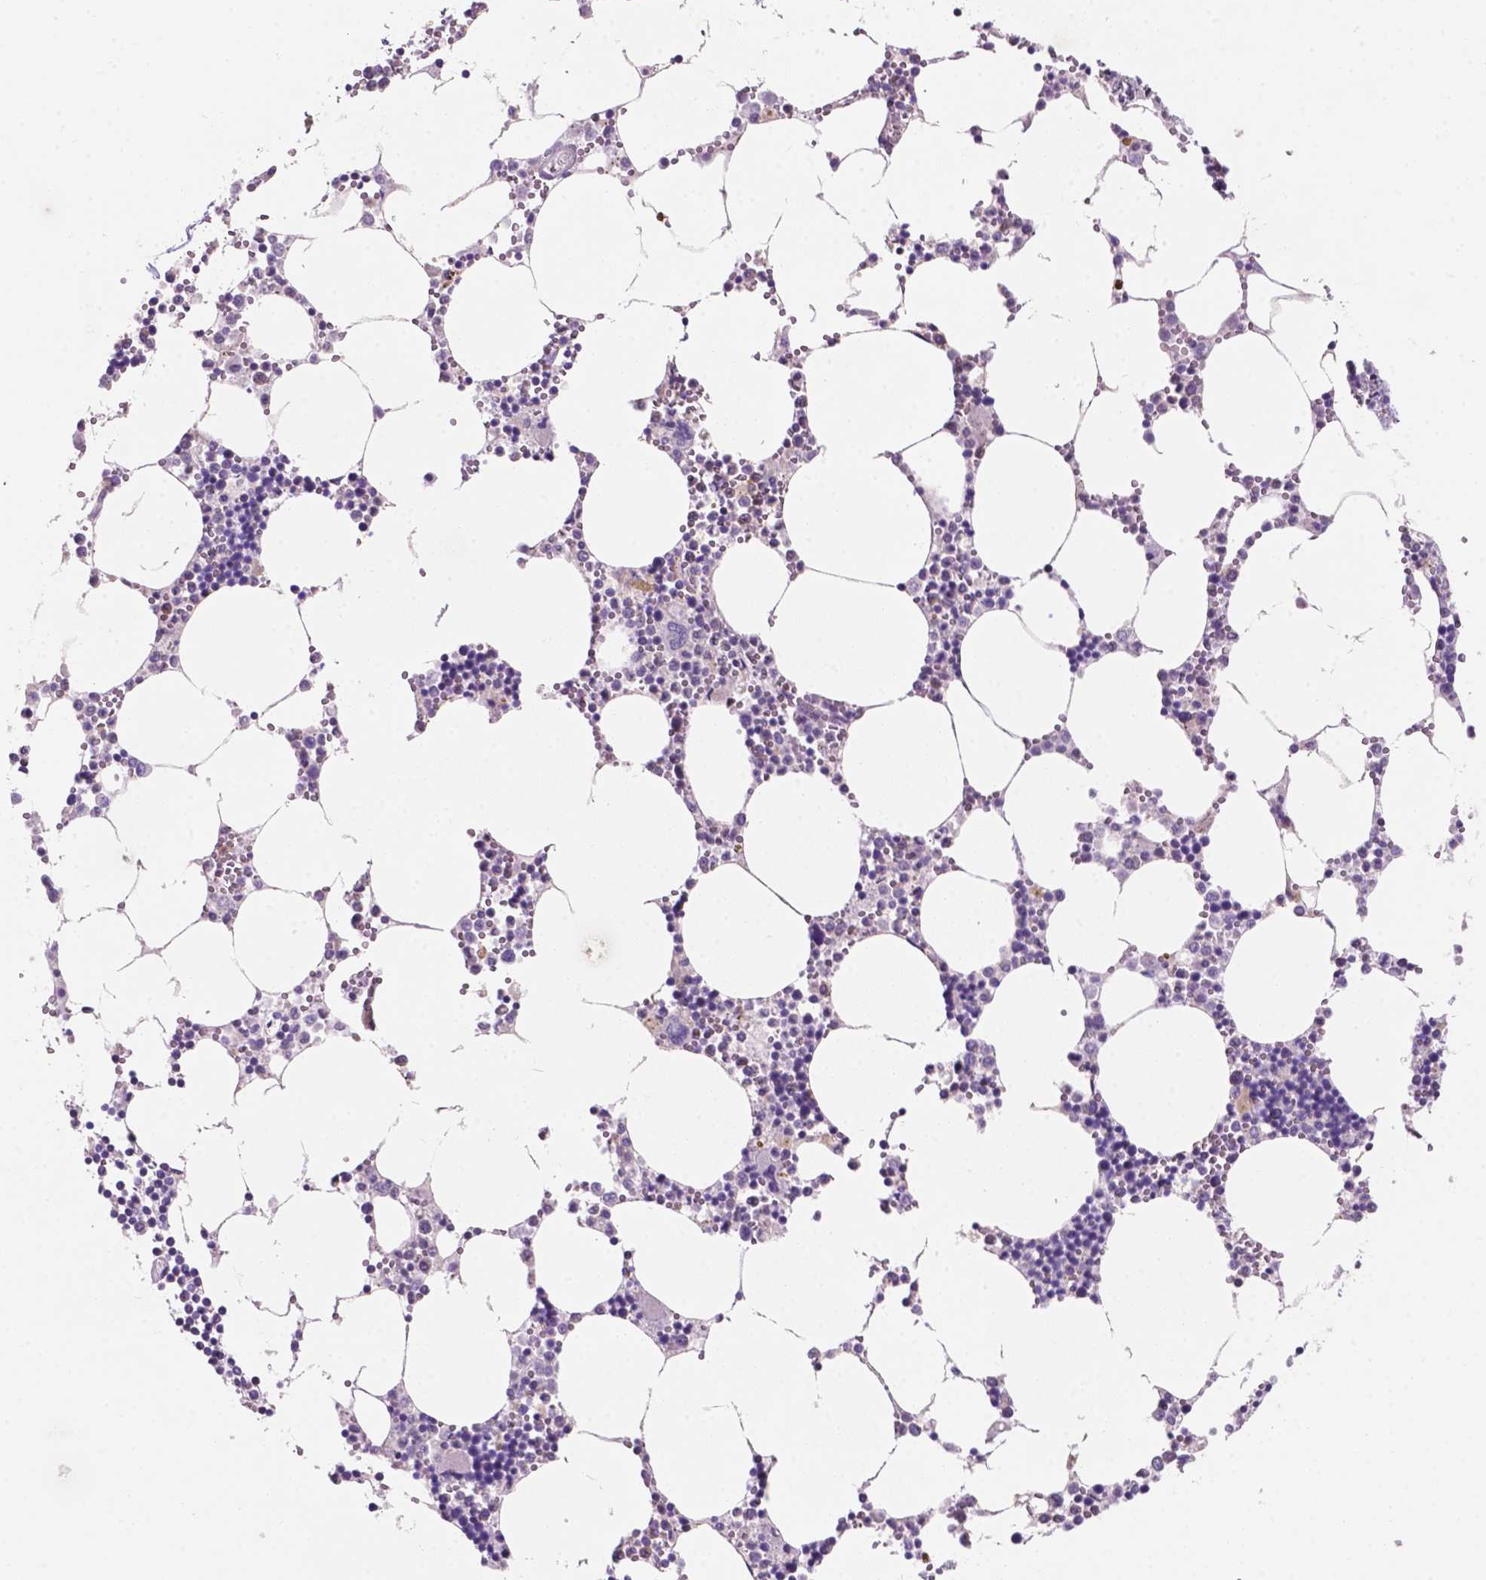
{"staining": {"intensity": "negative", "quantity": "none", "location": "none"}, "tissue": "bone marrow", "cell_type": "Hematopoietic cells", "image_type": "normal", "snomed": [{"axis": "morphology", "description": "Normal tissue, NOS"}, {"axis": "topography", "description": "Bone marrow"}], "caption": "Unremarkable bone marrow was stained to show a protein in brown. There is no significant positivity in hematopoietic cells. (Stains: DAB immunohistochemistry with hematoxylin counter stain, Microscopy: brightfield microscopy at high magnification).", "gene": "MKRN2OS", "patient": {"sex": "male", "age": 54}}